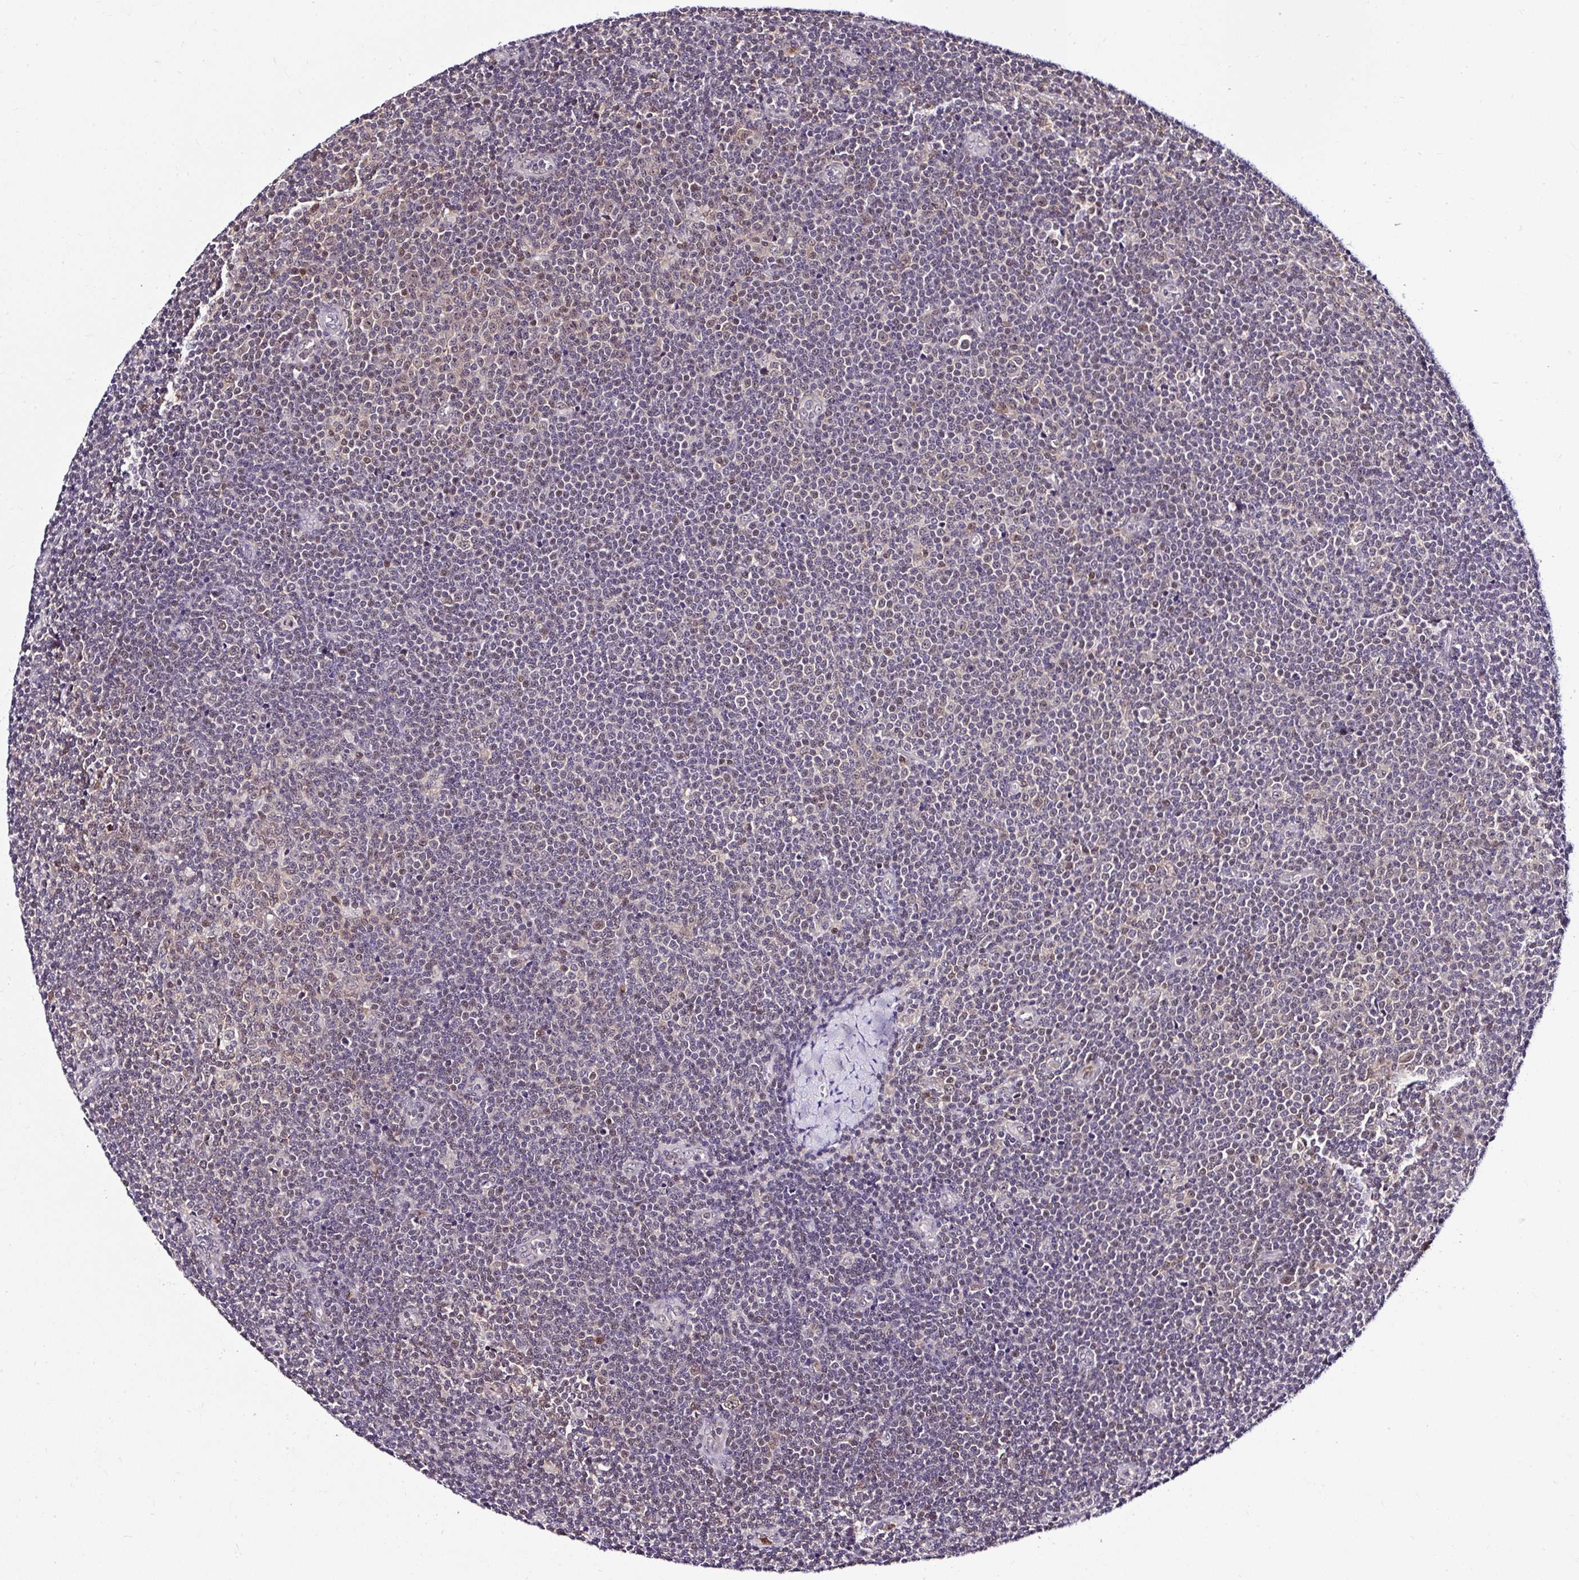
{"staining": {"intensity": "moderate", "quantity": "<25%", "location": "nuclear"}, "tissue": "lymphoma", "cell_type": "Tumor cells", "image_type": "cancer", "snomed": [{"axis": "morphology", "description": "Malignant lymphoma, non-Hodgkin's type, Low grade"}, {"axis": "topography", "description": "Lymph node"}], "caption": "Immunohistochemistry staining of malignant lymphoma, non-Hodgkin's type (low-grade), which reveals low levels of moderate nuclear expression in approximately <25% of tumor cells indicating moderate nuclear protein positivity. The staining was performed using DAB (brown) for protein detection and nuclei were counterstained in hematoxylin (blue).", "gene": "PIN4", "patient": {"sex": "male", "age": 48}}